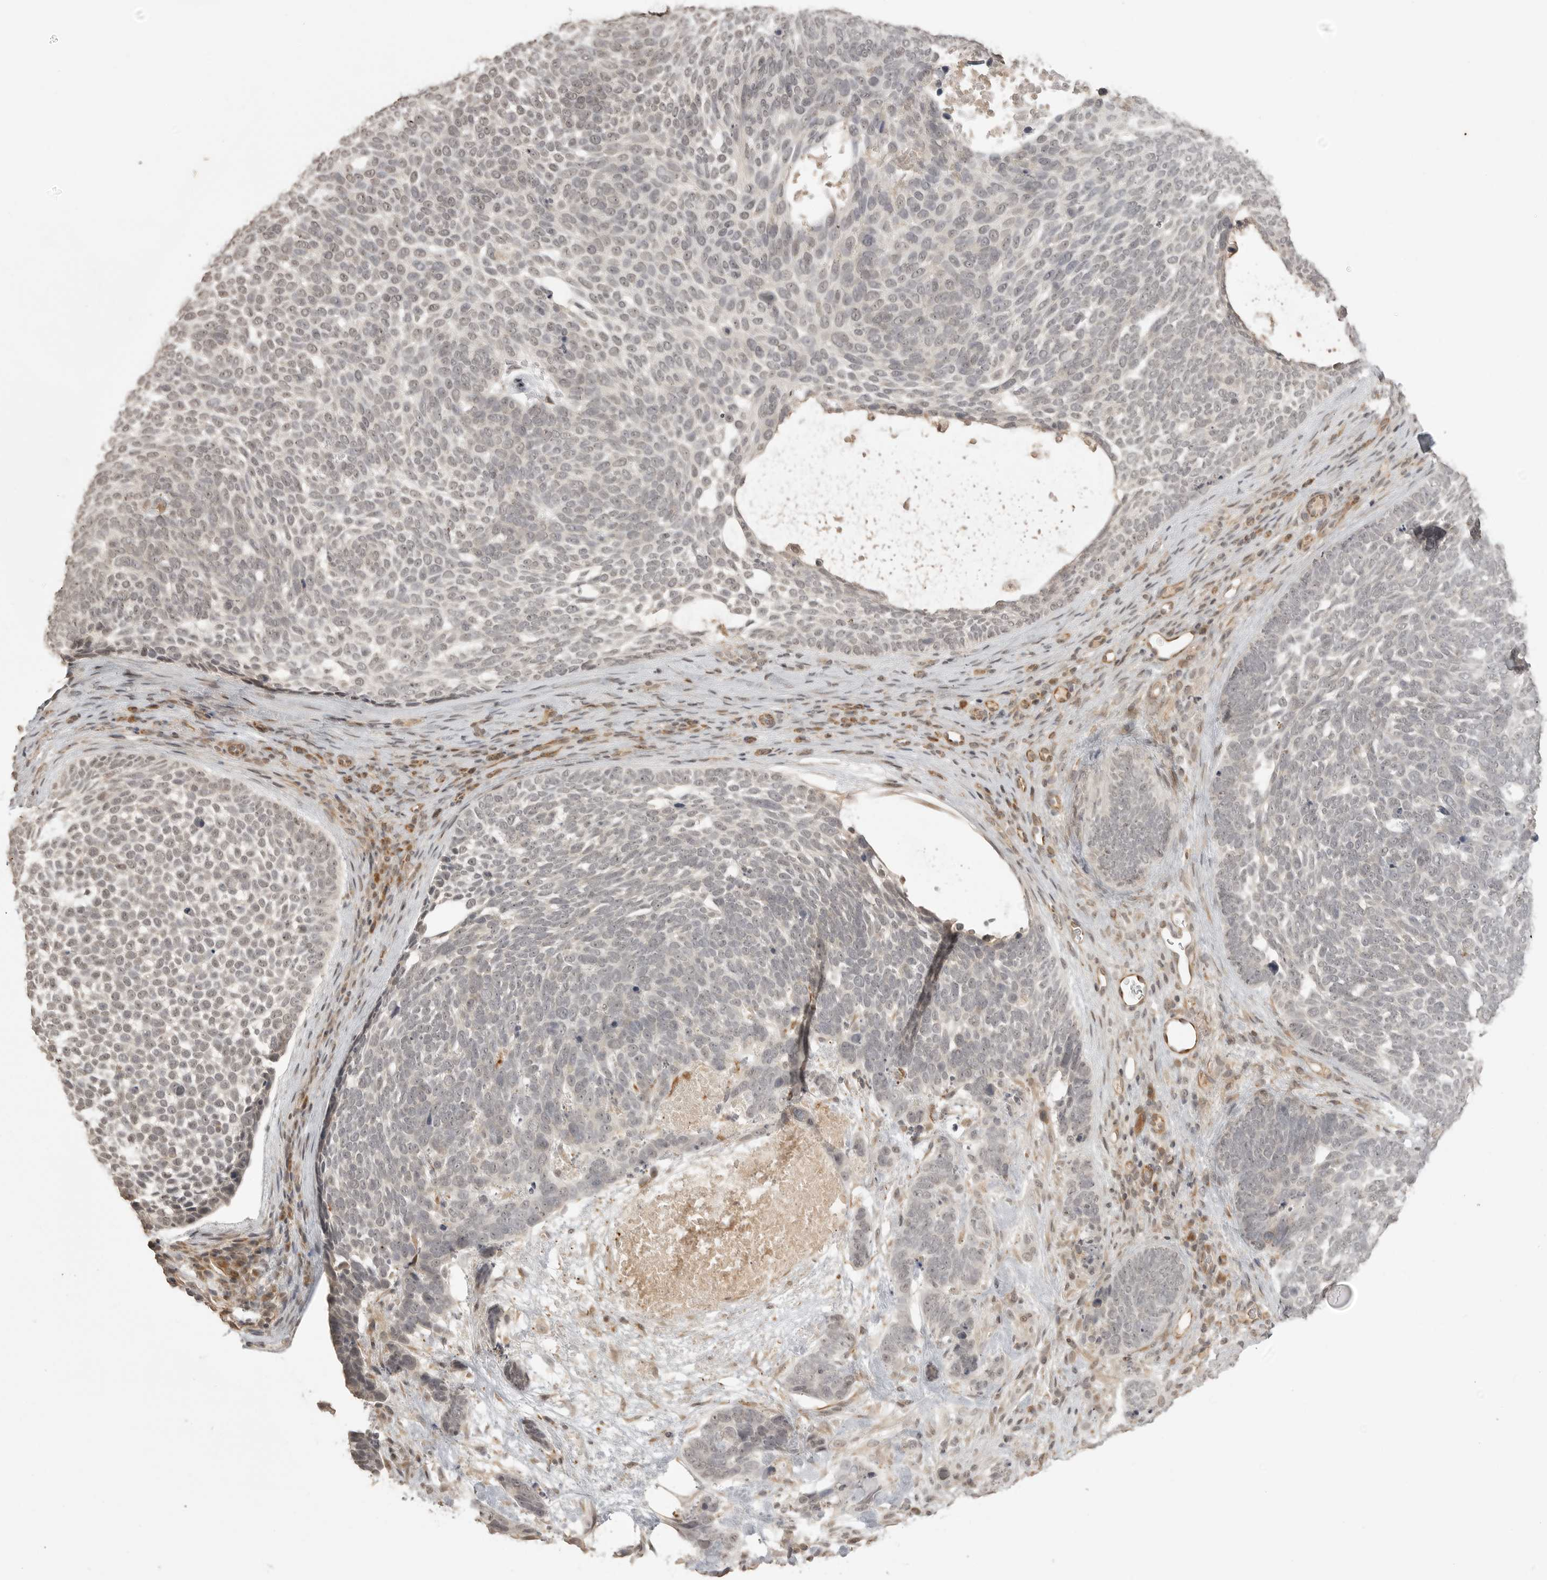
{"staining": {"intensity": "negative", "quantity": "none", "location": "none"}, "tissue": "skin cancer", "cell_type": "Tumor cells", "image_type": "cancer", "snomed": [{"axis": "morphology", "description": "Basal cell carcinoma"}, {"axis": "topography", "description": "Skin"}], "caption": "IHC of human basal cell carcinoma (skin) demonstrates no staining in tumor cells. (DAB (3,3'-diaminobenzidine) immunohistochemistry (IHC), high magnification).", "gene": "SMG8", "patient": {"sex": "female", "age": 85}}